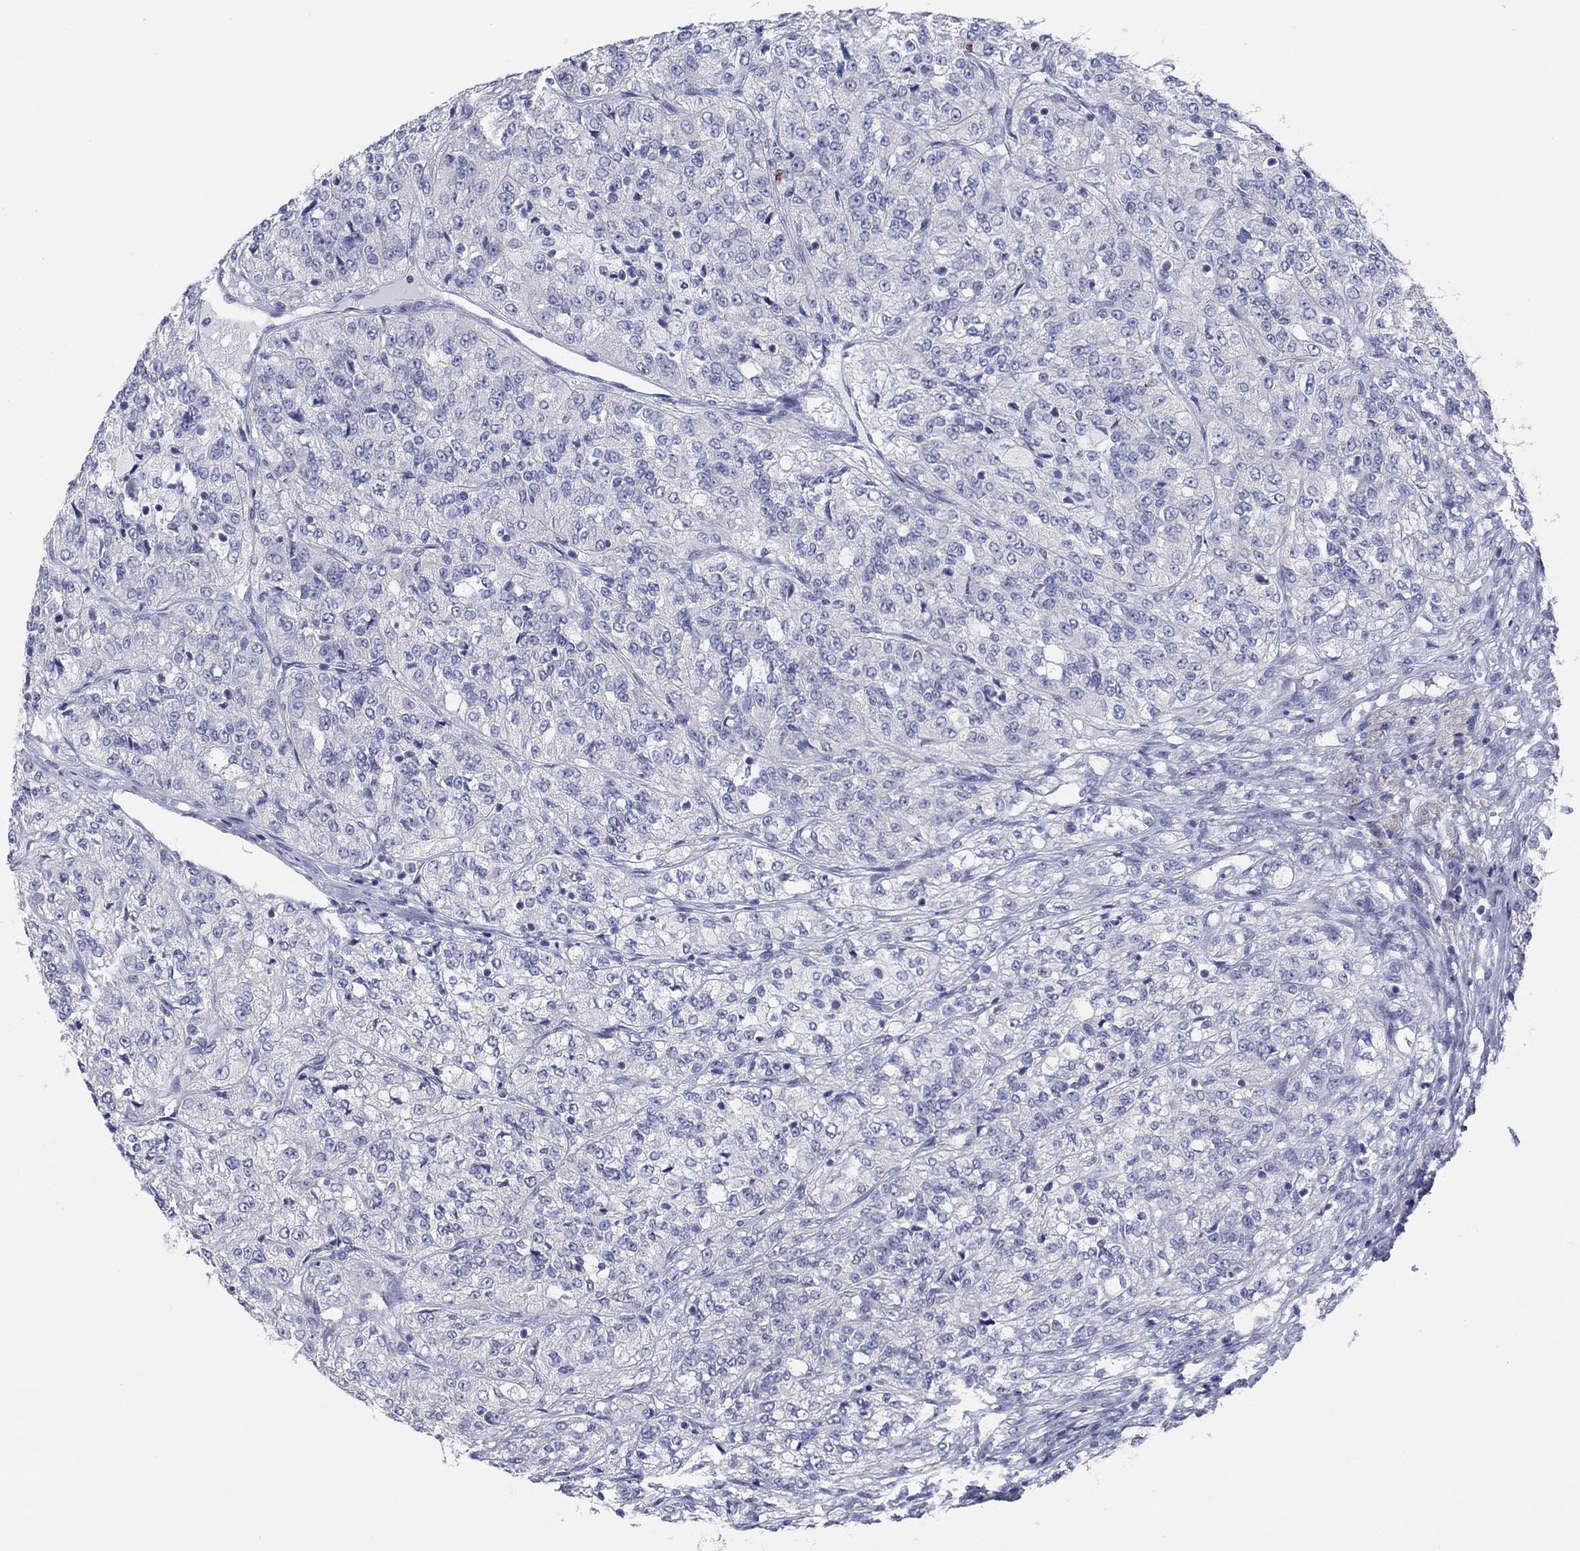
{"staining": {"intensity": "negative", "quantity": "none", "location": "none"}, "tissue": "renal cancer", "cell_type": "Tumor cells", "image_type": "cancer", "snomed": [{"axis": "morphology", "description": "Adenocarcinoma, NOS"}, {"axis": "topography", "description": "Kidney"}], "caption": "Immunohistochemistry of human renal cancer (adenocarcinoma) exhibits no expression in tumor cells. (DAB IHC with hematoxylin counter stain).", "gene": "CPNE6", "patient": {"sex": "female", "age": 63}}